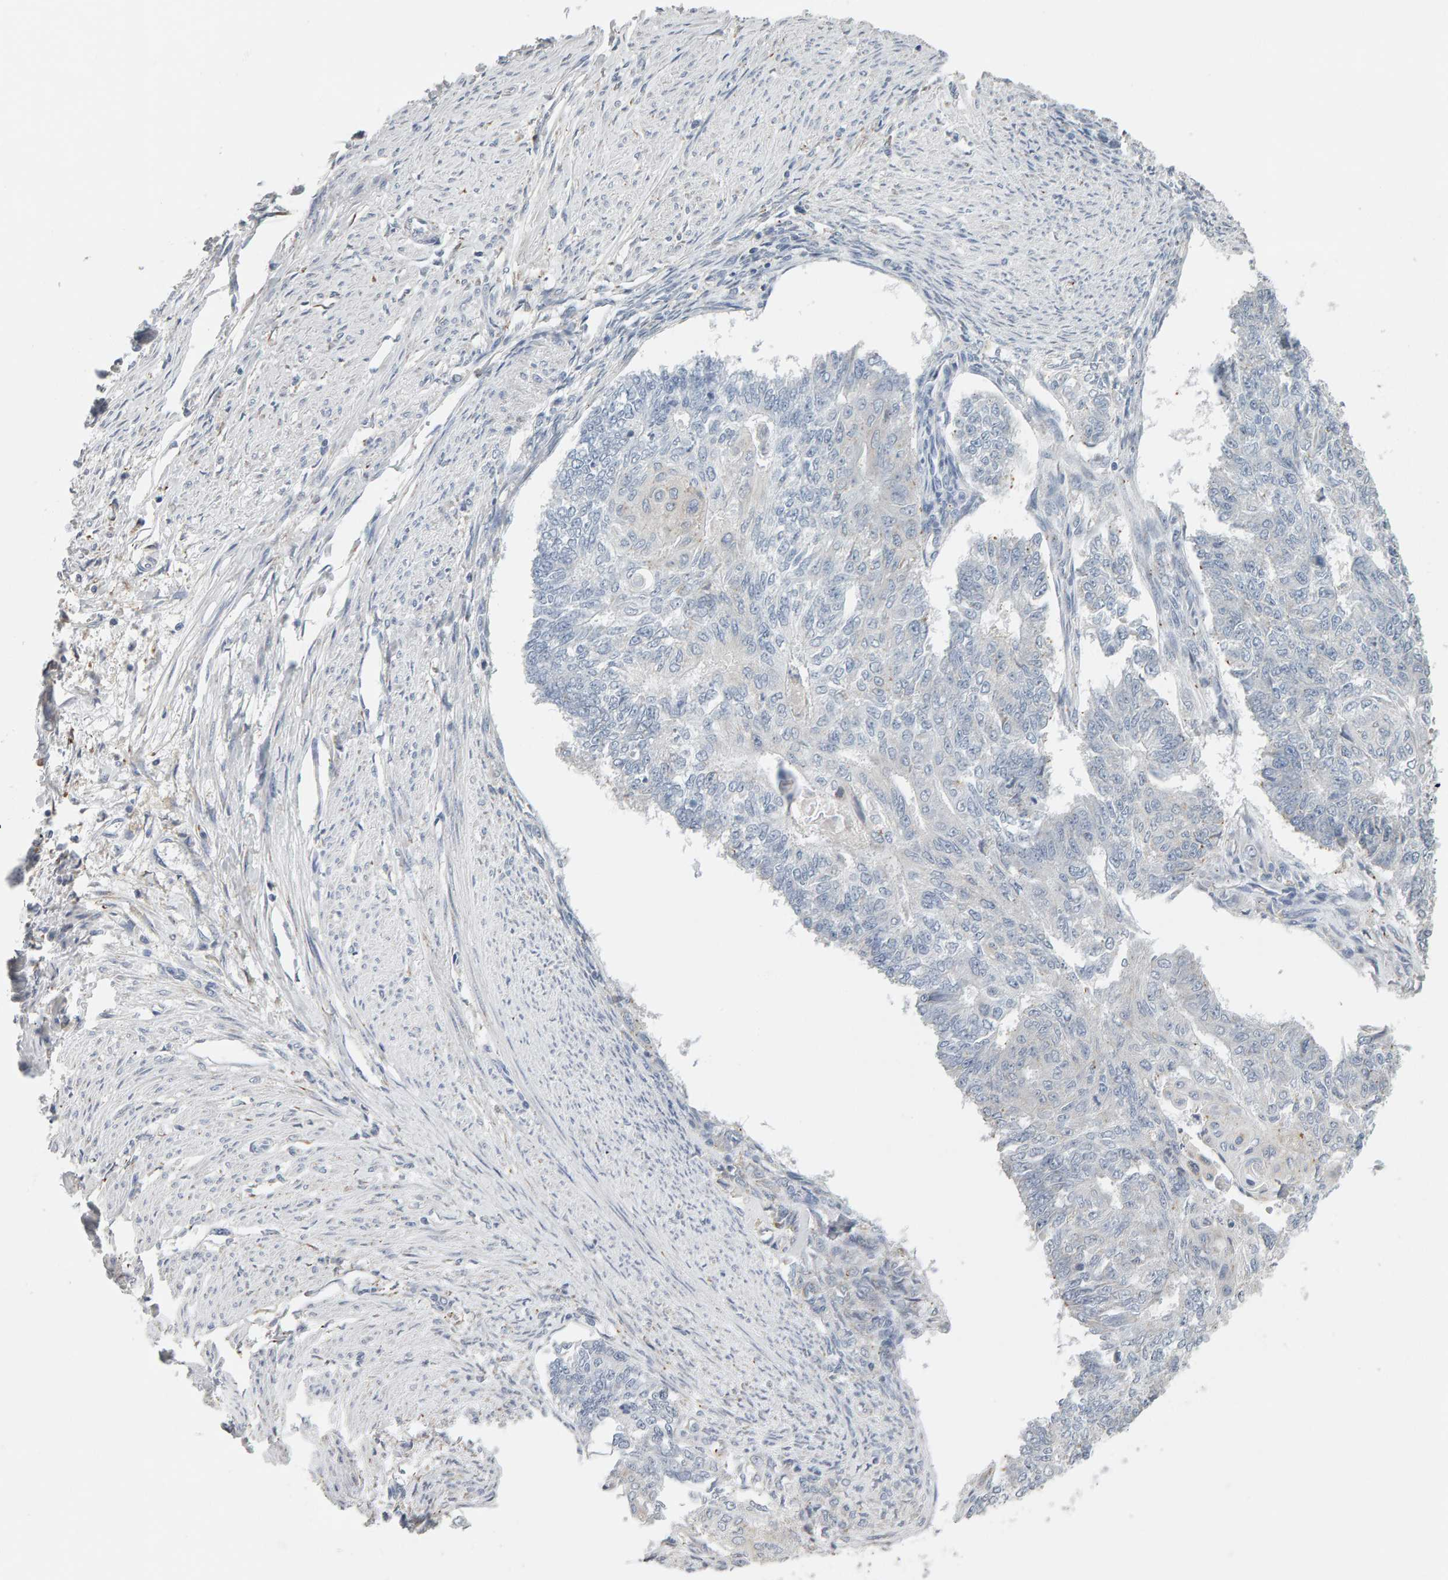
{"staining": {"intensity": "negative", "quantity": "none", "location": "none"}, "tissue": "endometrial cancer", "cell_type": "Tumor cells", "image_type": "cancer", "snomed": [{"axis": "morphology", "description": "Adenocarcinoma, NOS"}, {"axis": "topography", "description": "Endometrium"}], "caption": "Immunohistochemical staining of endometrial cancer (adenocarcinoma) displays no significant positivity in tumor cells.", "gene": "ADHFE1", "patient": {"sex": "female", "age": 32}}